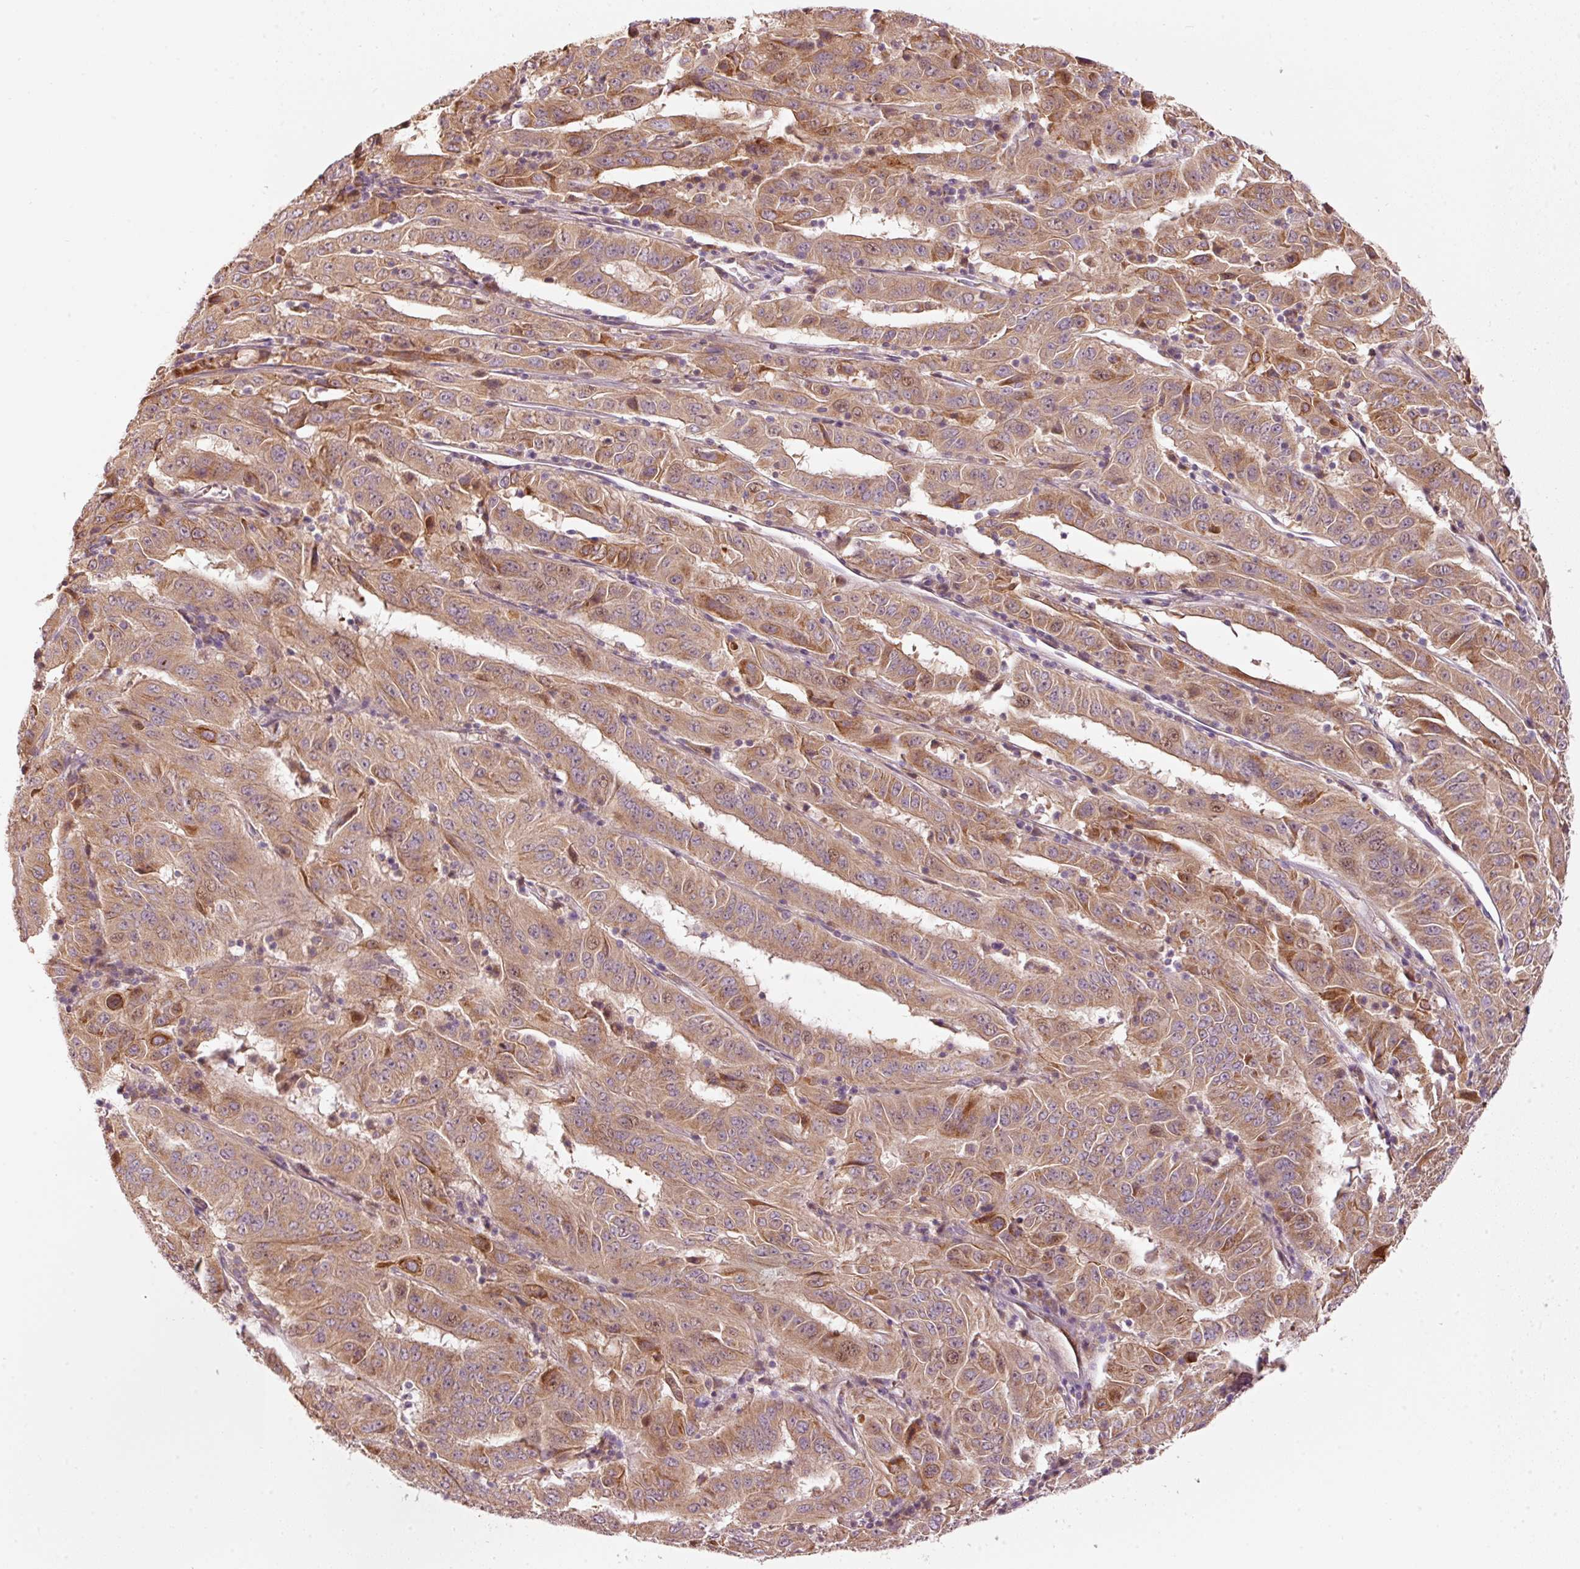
{"staining": {"intensity": "moderate", "quantity": ">75%", "location": "cytoplasmic/membranous"}, "tissue": "pancreatic cancer", "cell_type": "Tumor cells", "image_type": "cancer", "snomed": [{"axis": "morphology", "description": "Adenocarcinoma, NOS"}, {"axis": "topography", "description": "Pancreas"}], "caption": "Immunohistochemistry (IHC) photomicrograph of adenocarcinoma (pancreatic) stained for a protein (brown), which exhibits medium levels of moderate cytoplasmic/membranous positivity in approximately >75% of tumor cells.", "gene": "MAP10", "patient": {"sex": "male", "age": 63}}